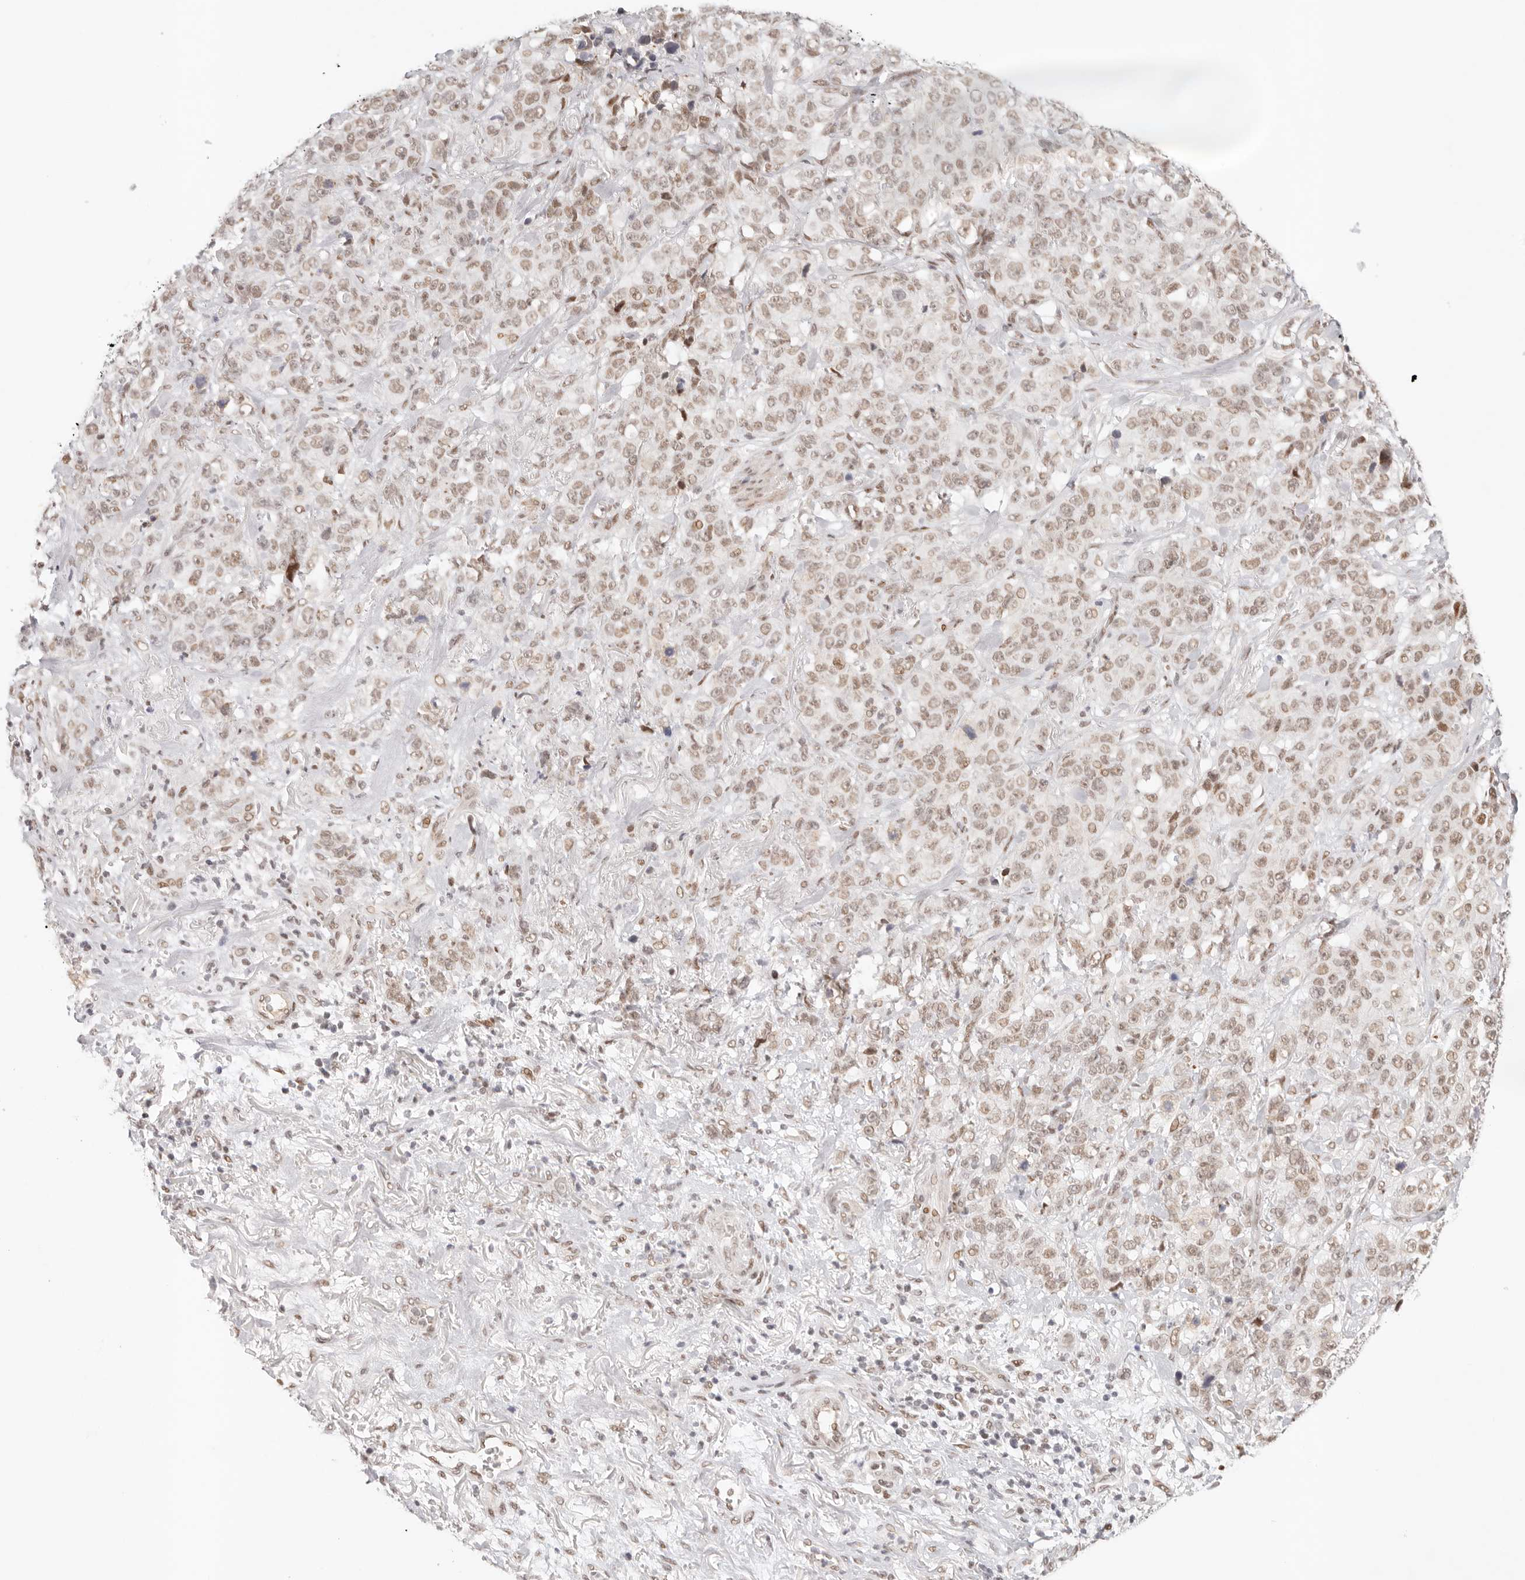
{"staining": {"intensity": "weak", "quantity": ">75%", "location": "nuclear"}, "tissue": "stomach cancer", "cell_type": "Tumor cells", "image_type": "cancer", "snomed": [{"axis": "morphology", "description": "Adenocarcinoma, NOS"}, {"axis": "topography", "description": "Stomach"}], "caption": "Stomach cancer (adenocarcinoma) tissue exhibits weak nuclear expression in approximately >75% of tumor cells", "gene": "HOXC5", "patient": {"sex": "male", "age": 48}}